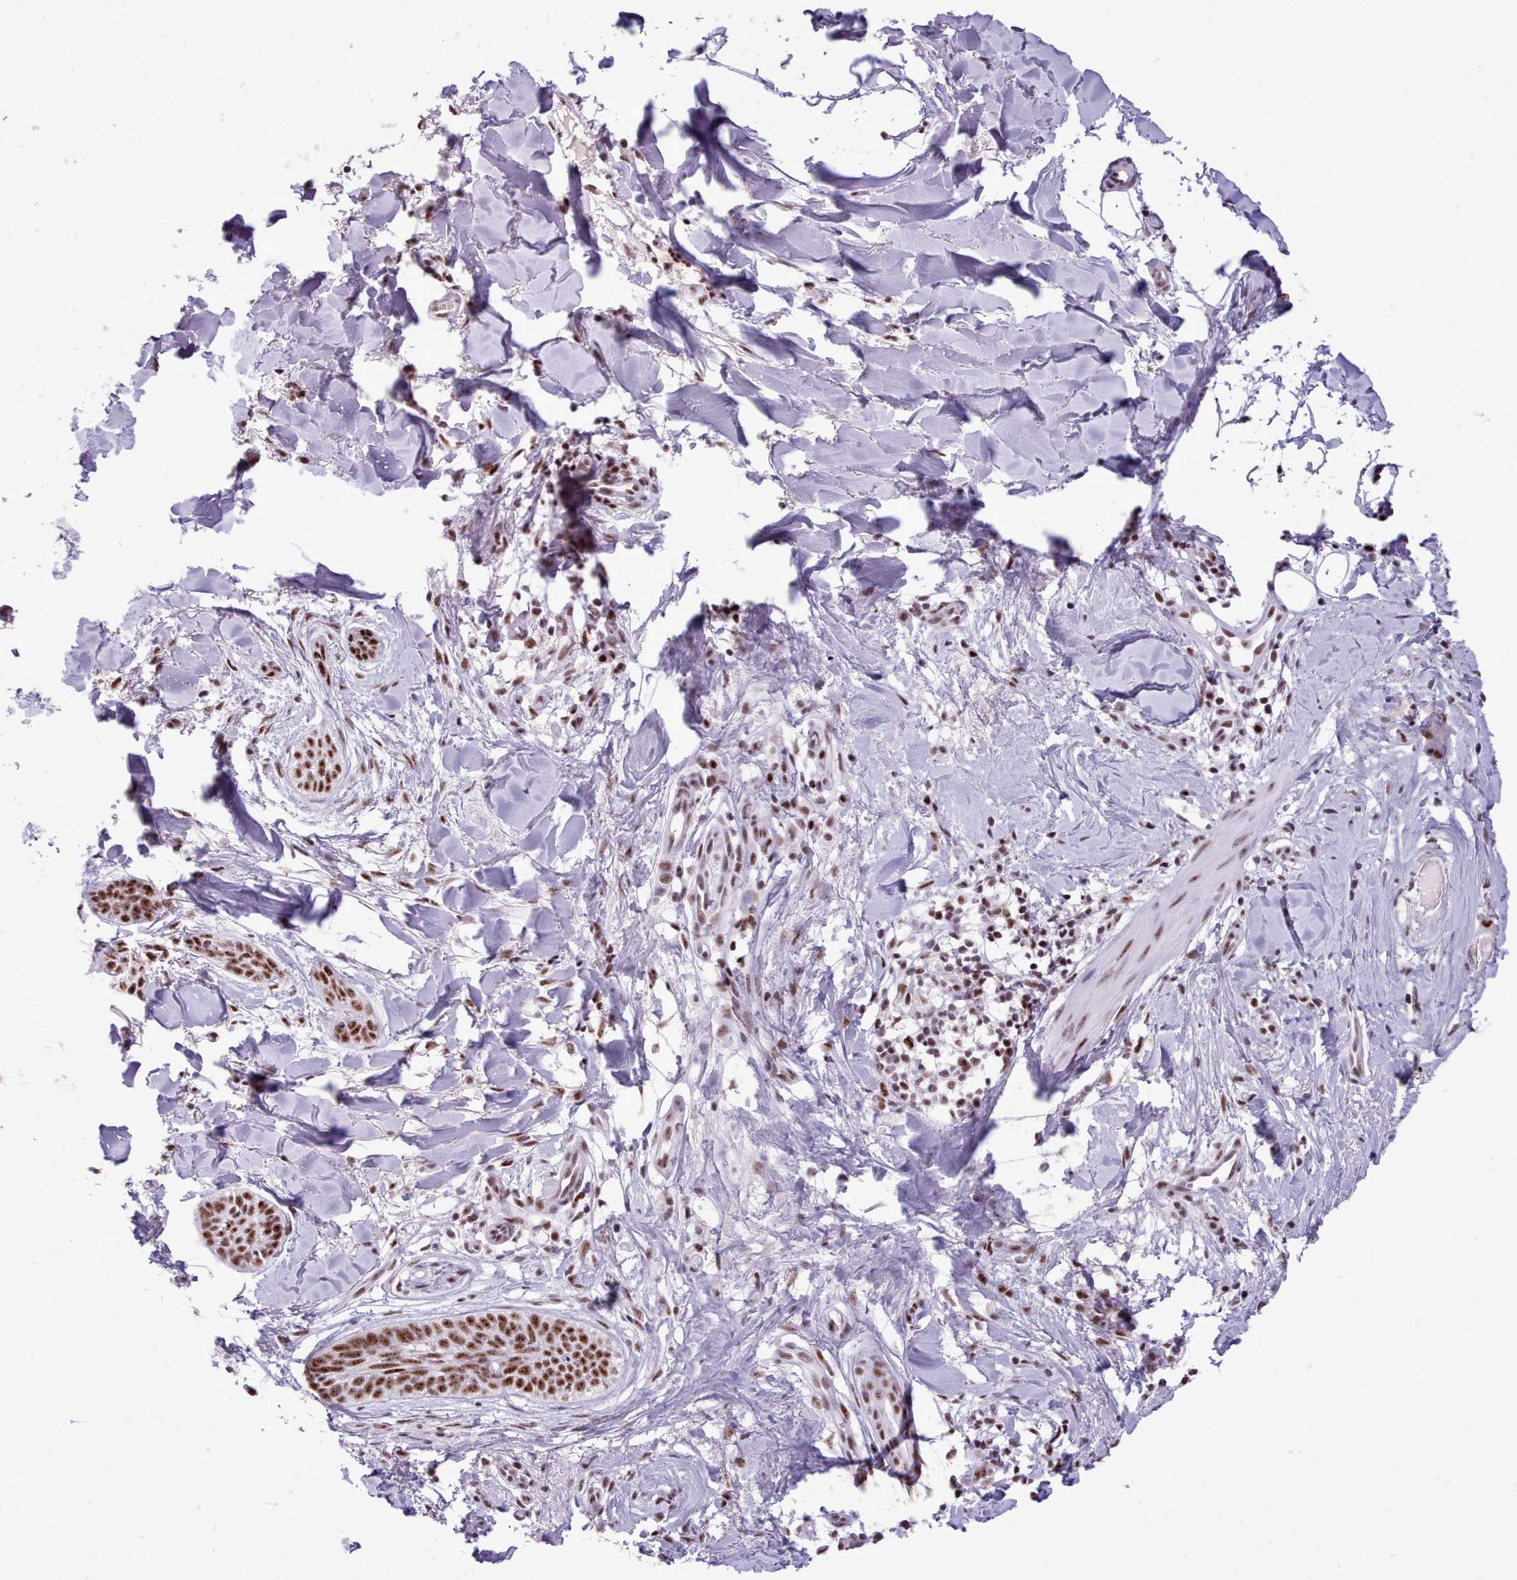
{"staining": {"intensity": "strong", "quantity": ">75%", "location": "nuclear"}, "tissue": "skin cancer", "cell_type": "Tumor cells", "image_type": "cancer", "snomed": [{"axis": "morphology", "description": "Basal cell carcinoma"}, {"axis": "topography", "description": "Skin"}], "caption": "IHC staining of skin basal cell carcinoma, which demonstrates high levels of strong nuclear positivity in about >75% of tumor cells indicating strong nuclear protein staining. The staining was performed using DAB (brown) for protein detection and nuclei were counterstained in hematoxylin (blue).", "gene": "TMEM35B", "patient": {"sex": "male", "age": 52}}